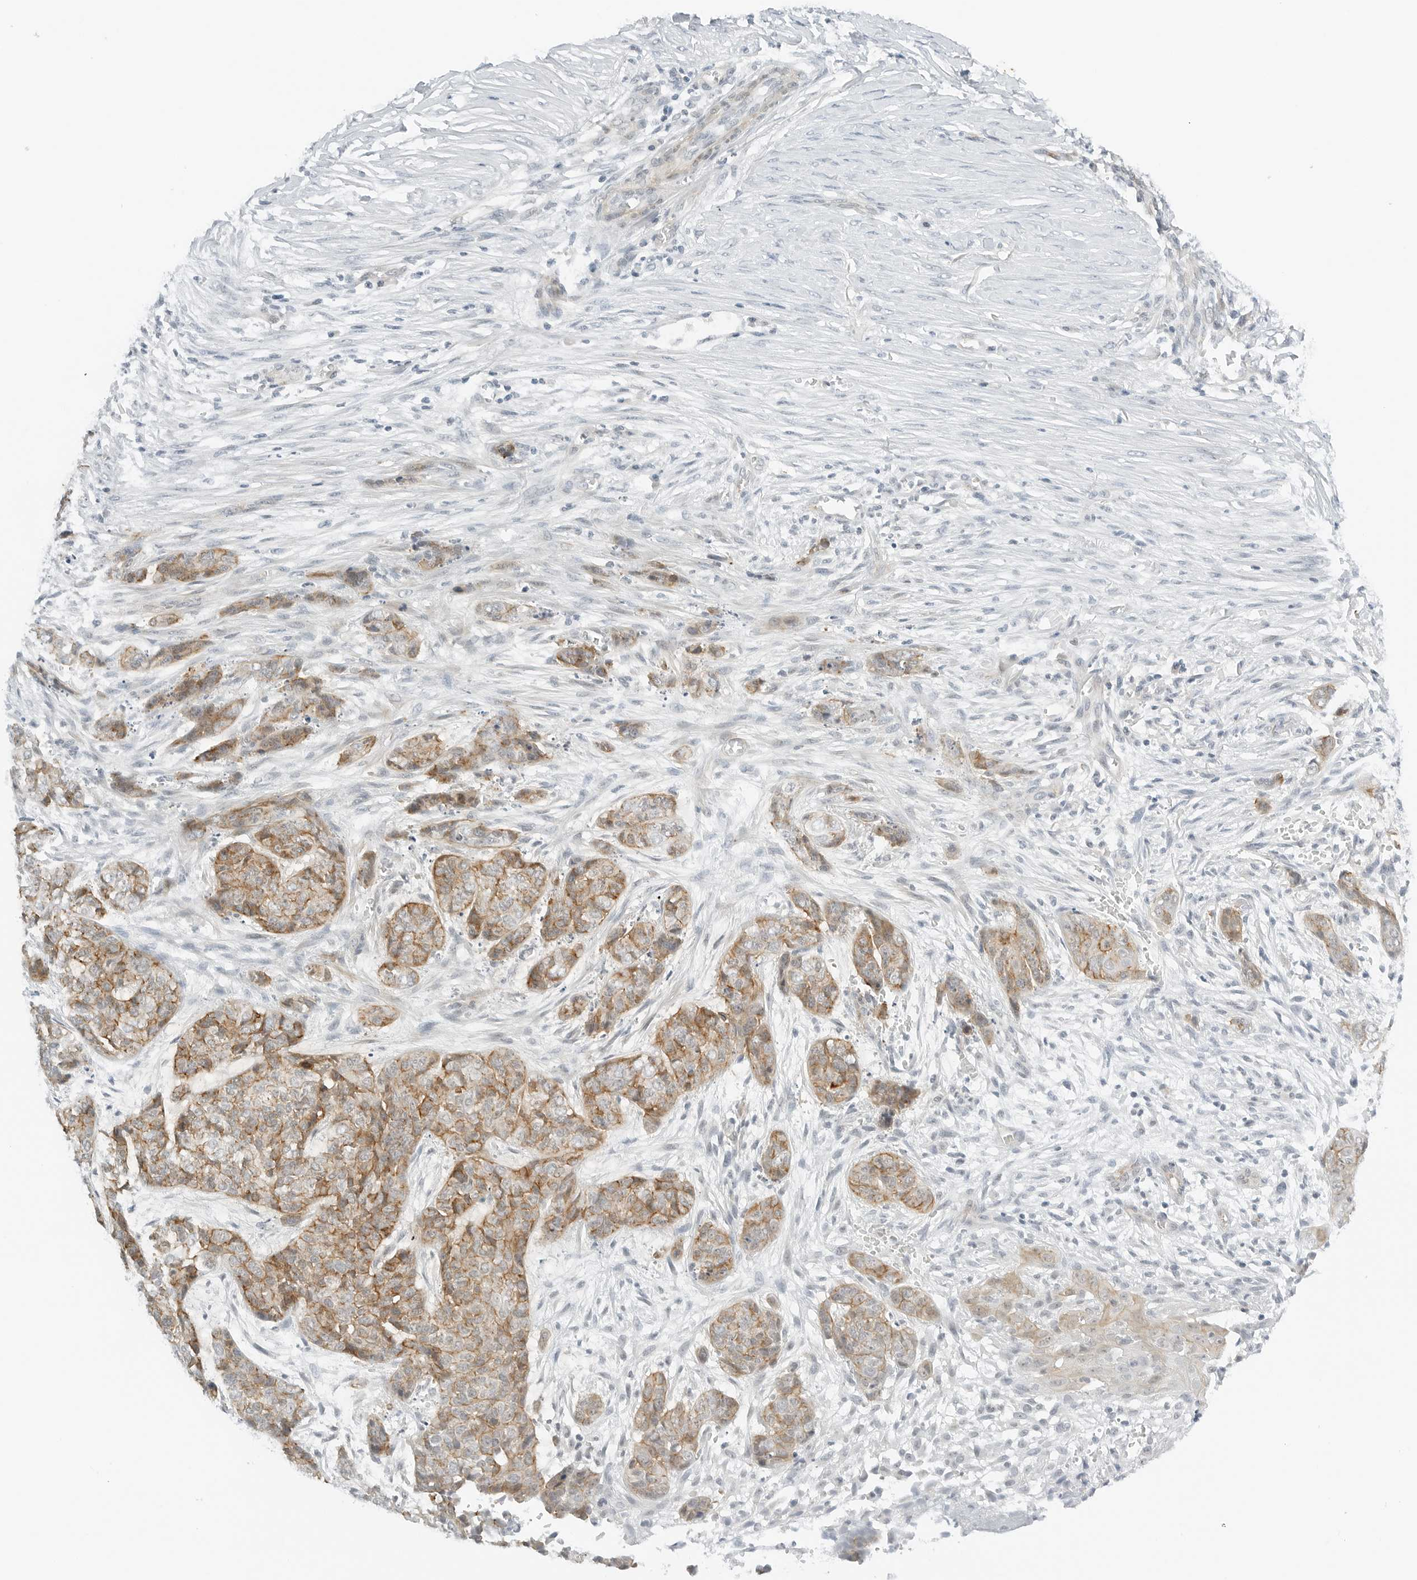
{"staining": {"intensity": "moderate", "quantity": ">75%", "location": "cytoplasmic/membranous"}, "tissue": "skin cancer", "cell_type": "Tumor cells", "image_type": "cancer", "snomed": [{"axis": "morphology", "description": "Basal cell carcinoma"}, {"axis": "topography", "description": "Skin"}], "caption": "Immunohistochemical staining of human skin cancer (basal cell carcinoma) exhibits moderate cytoplasmic/membranous protein expression in about >75% of tumor cells.", "gene": "NEO1", "patient": {"sex": "female", "age": 64}}